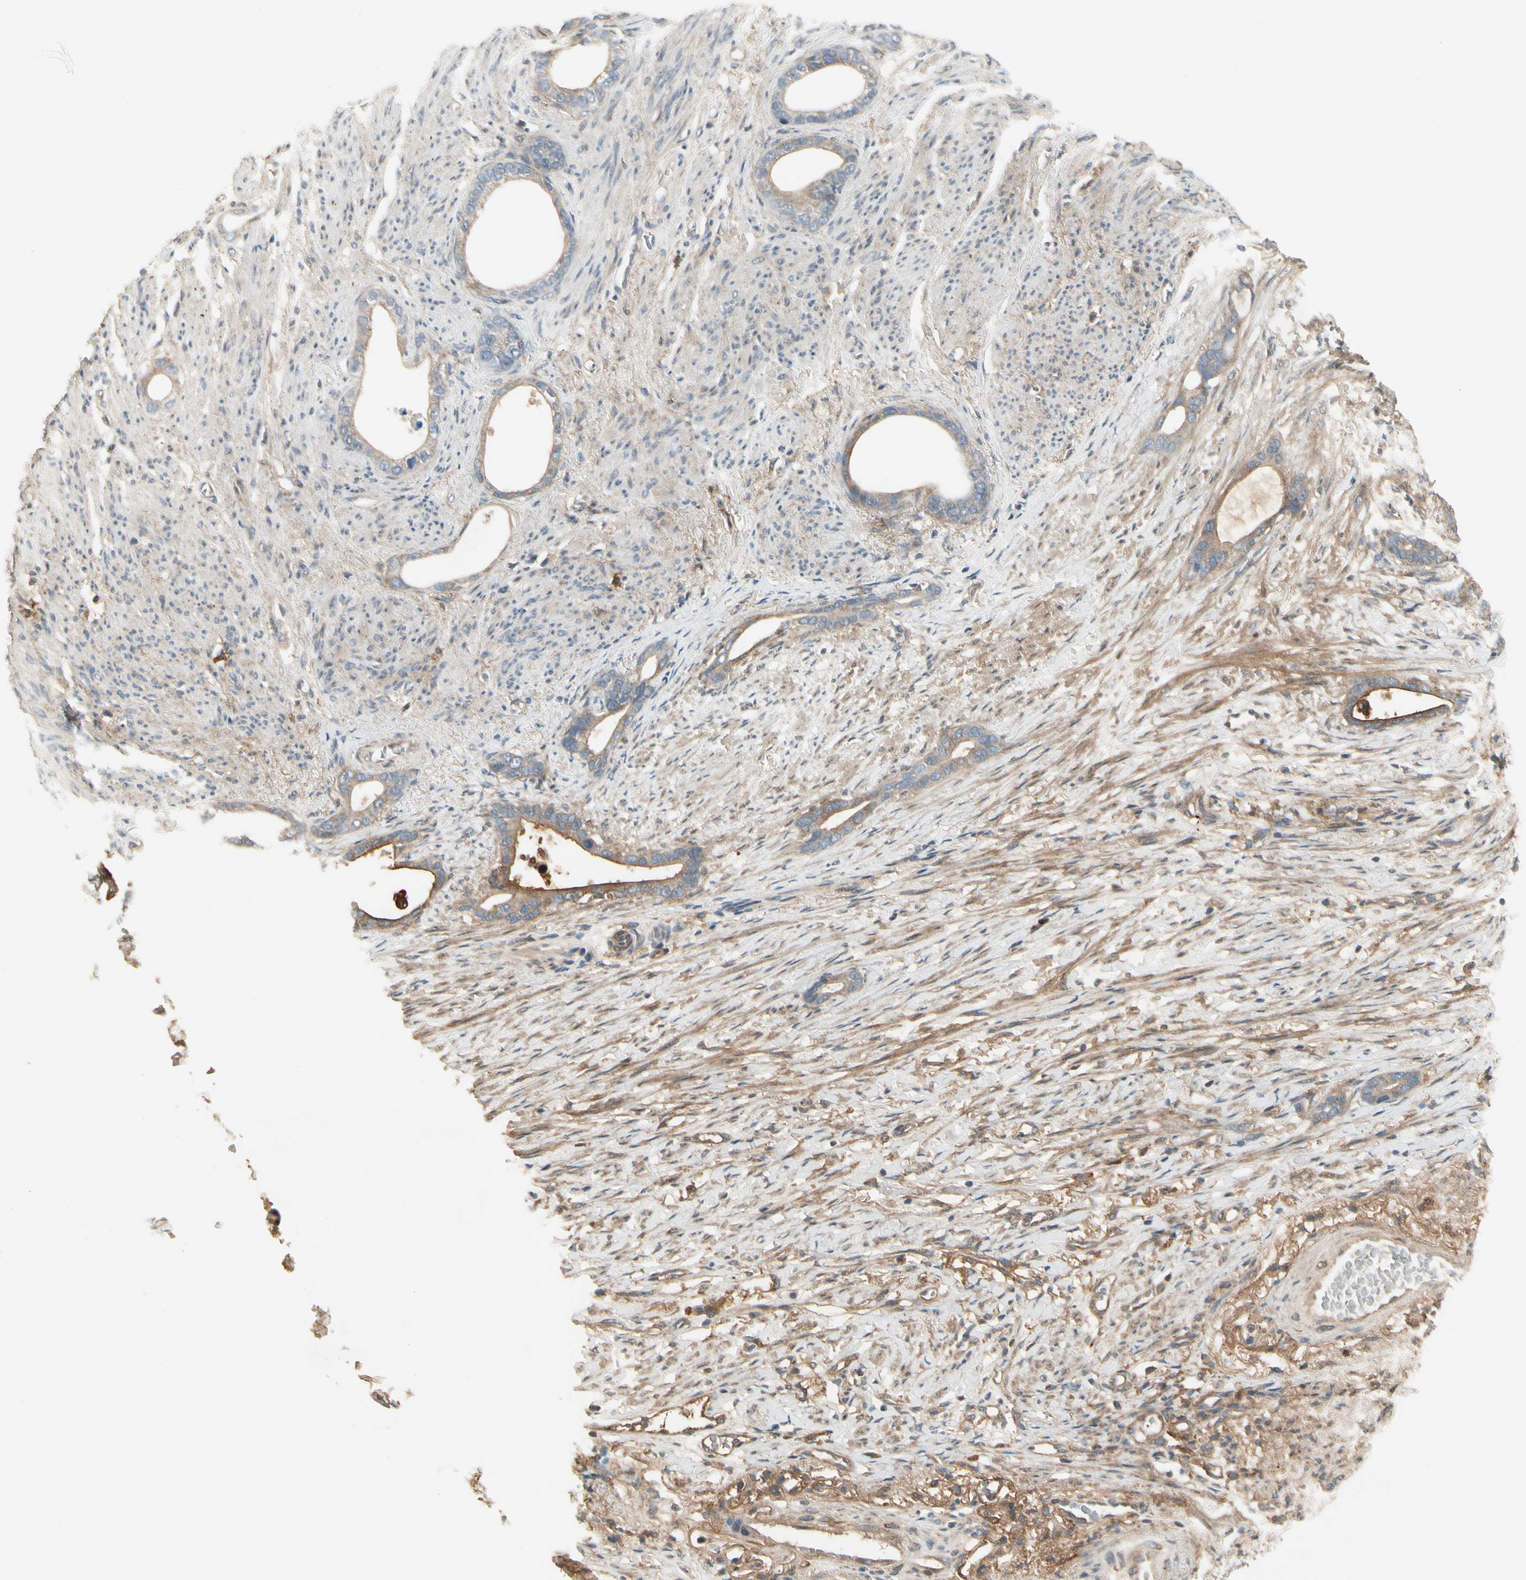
{"staining": {"intensity": "moderate", "quantity": "<25%", "location": "cytoplasmic/membranous"}, "tissue": "stomach cancer", "cell_type": "Tumor cells", "image_type": "cancer", "snomed": [{"axis": "morphology", "description": "Adenocarcinoma, NOS"}, {"axis": "topography", "description": "Stomach"}], "caption": "A high-resolution image shows immunohistochemistry (IHC) staining of stomach adenocarcinoma, which shows moderate cytoplasmic/membranous staining in about <25% of tumor cells.", "gene": "EPHB3", "patient": {"sex": "female", "age": 75}}